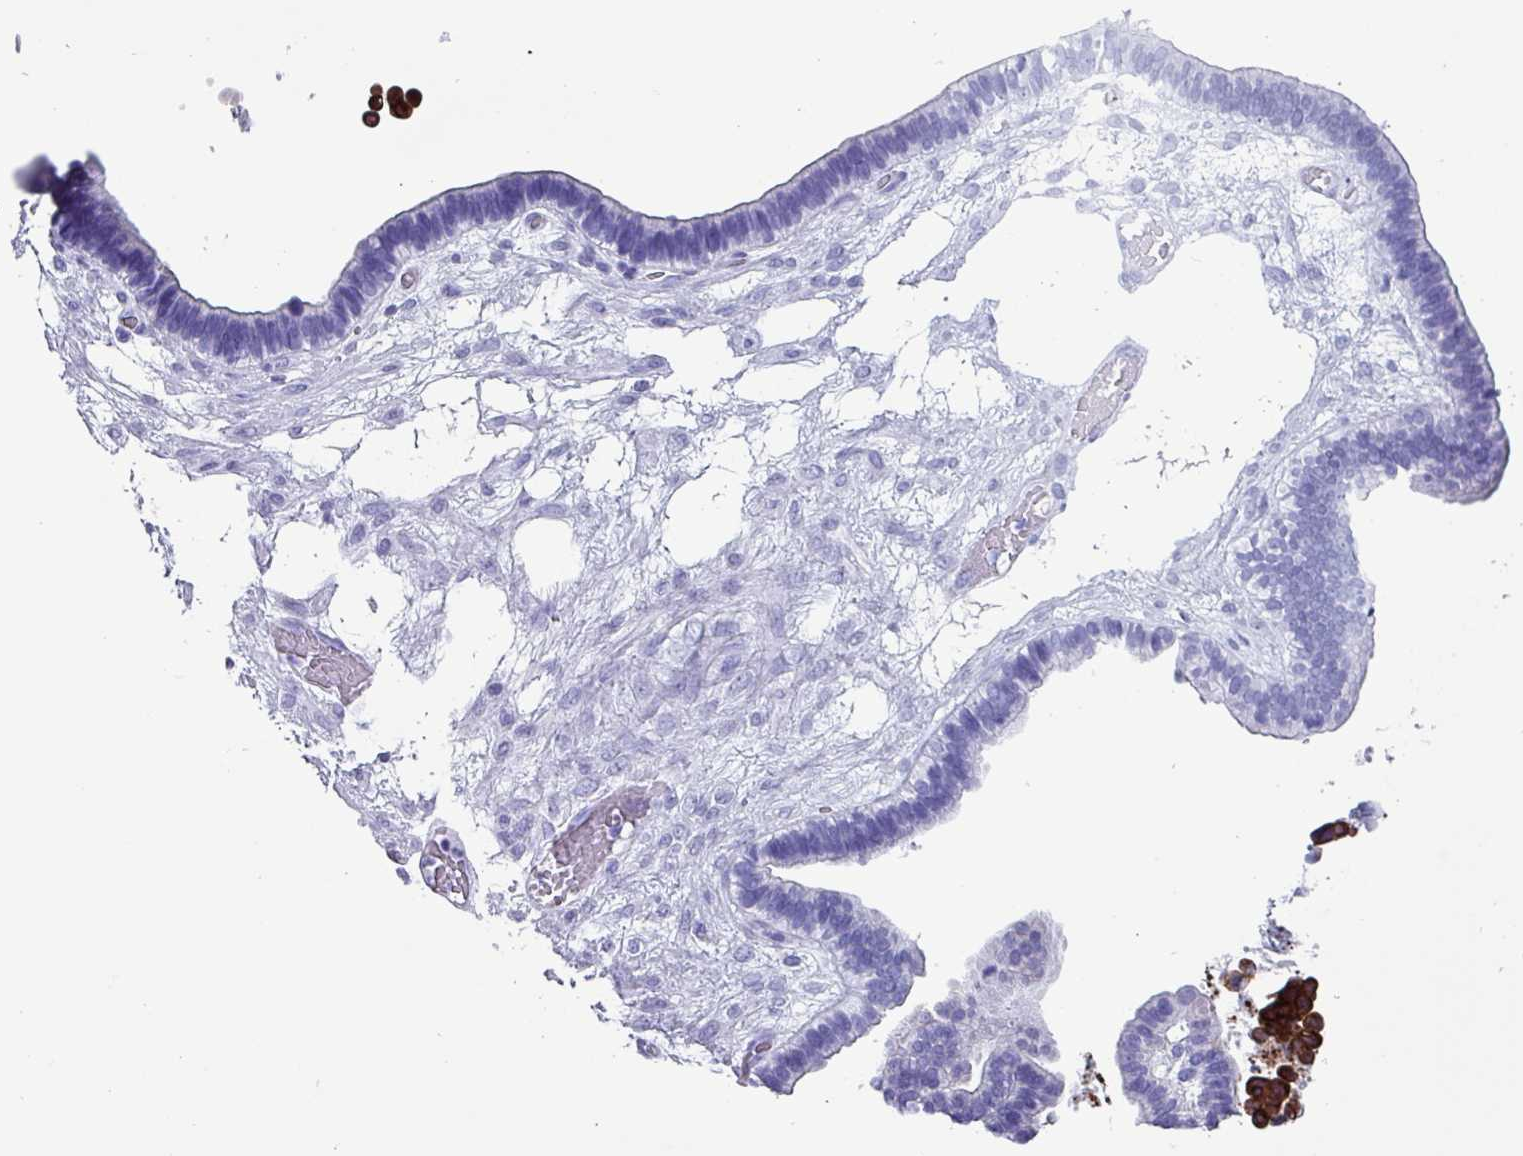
{"staining": {"intensity": "negative", "quantity": "none", "location": "none"}, "tissue": "ovarian cancer", "cell_type": "Tumor cells", "image_type": "cancer", "snomed": [{"axis": "morphology", "description": "Cystadenocarcinoma, serous, NOS"}, {"axis": "topography", "description": "Ovary"}], "caption": "An immunohistochemistry micrograph of ovarian serous cystadenocarcinoma is shown. There is no staining in tumor cells of ovarian serous cystadenocarcinoma.", "gene": "KRT6C", "patient": {"sex": "female", "age": 56}}